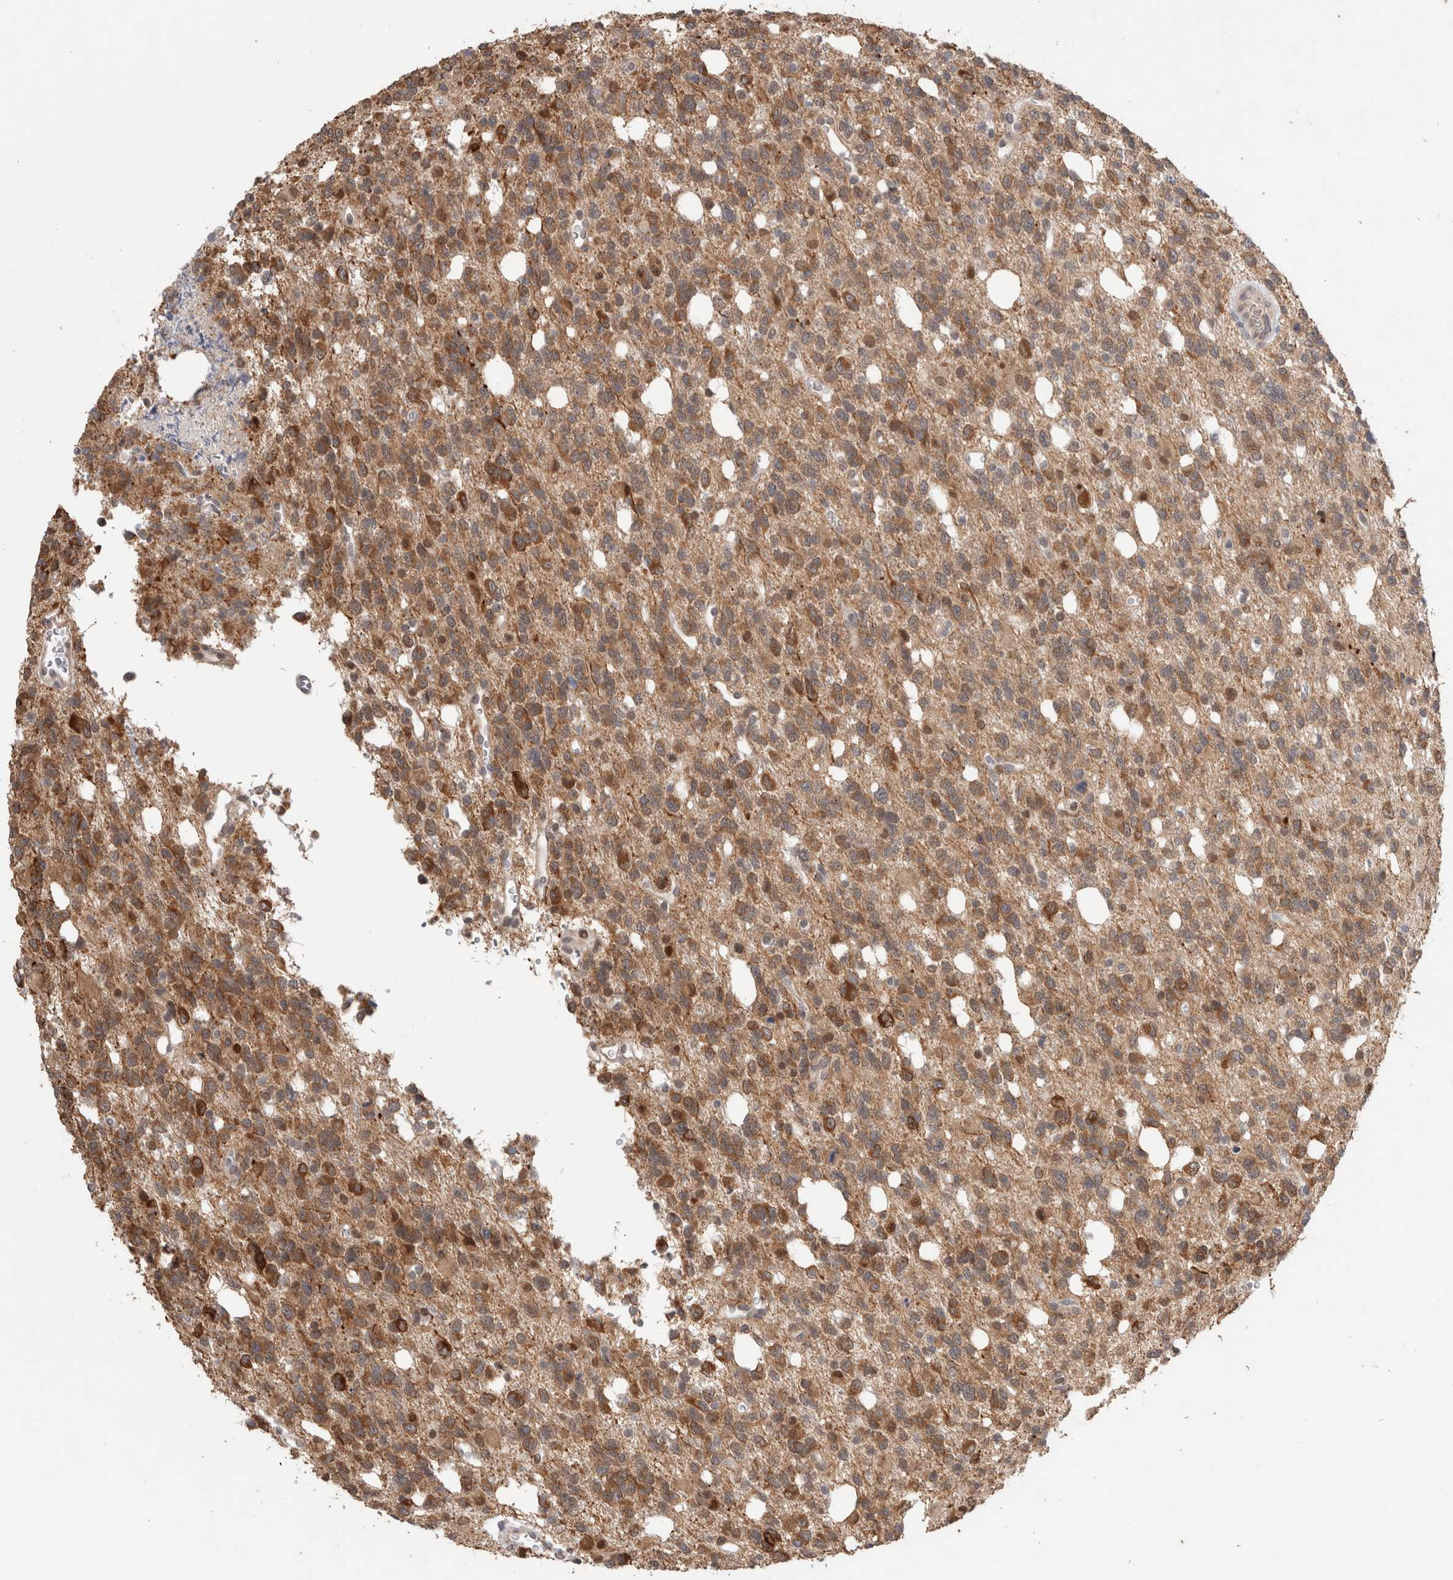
{"staining": {"intensity": "moderate", "quantity": ">75%", "location": "cytoplasmic/membranous"}, "tissue": "glioma", "cell_type": "Tumor cells", "image_type": "cancer", "snomed": [{"axis": "morphology", "description": "Glioma, malignant, High grade"}, {"axis": "topography", "description": "Brain"}], "caption": "Immunohistochemical staining of human malignant glioma (high-grade) reveals moderate cytoplasmic/membranous protein positivity in about >75% of tumor cells.", "gene": "SYDE2", "patient": {"sex": "female", "age": 62}}